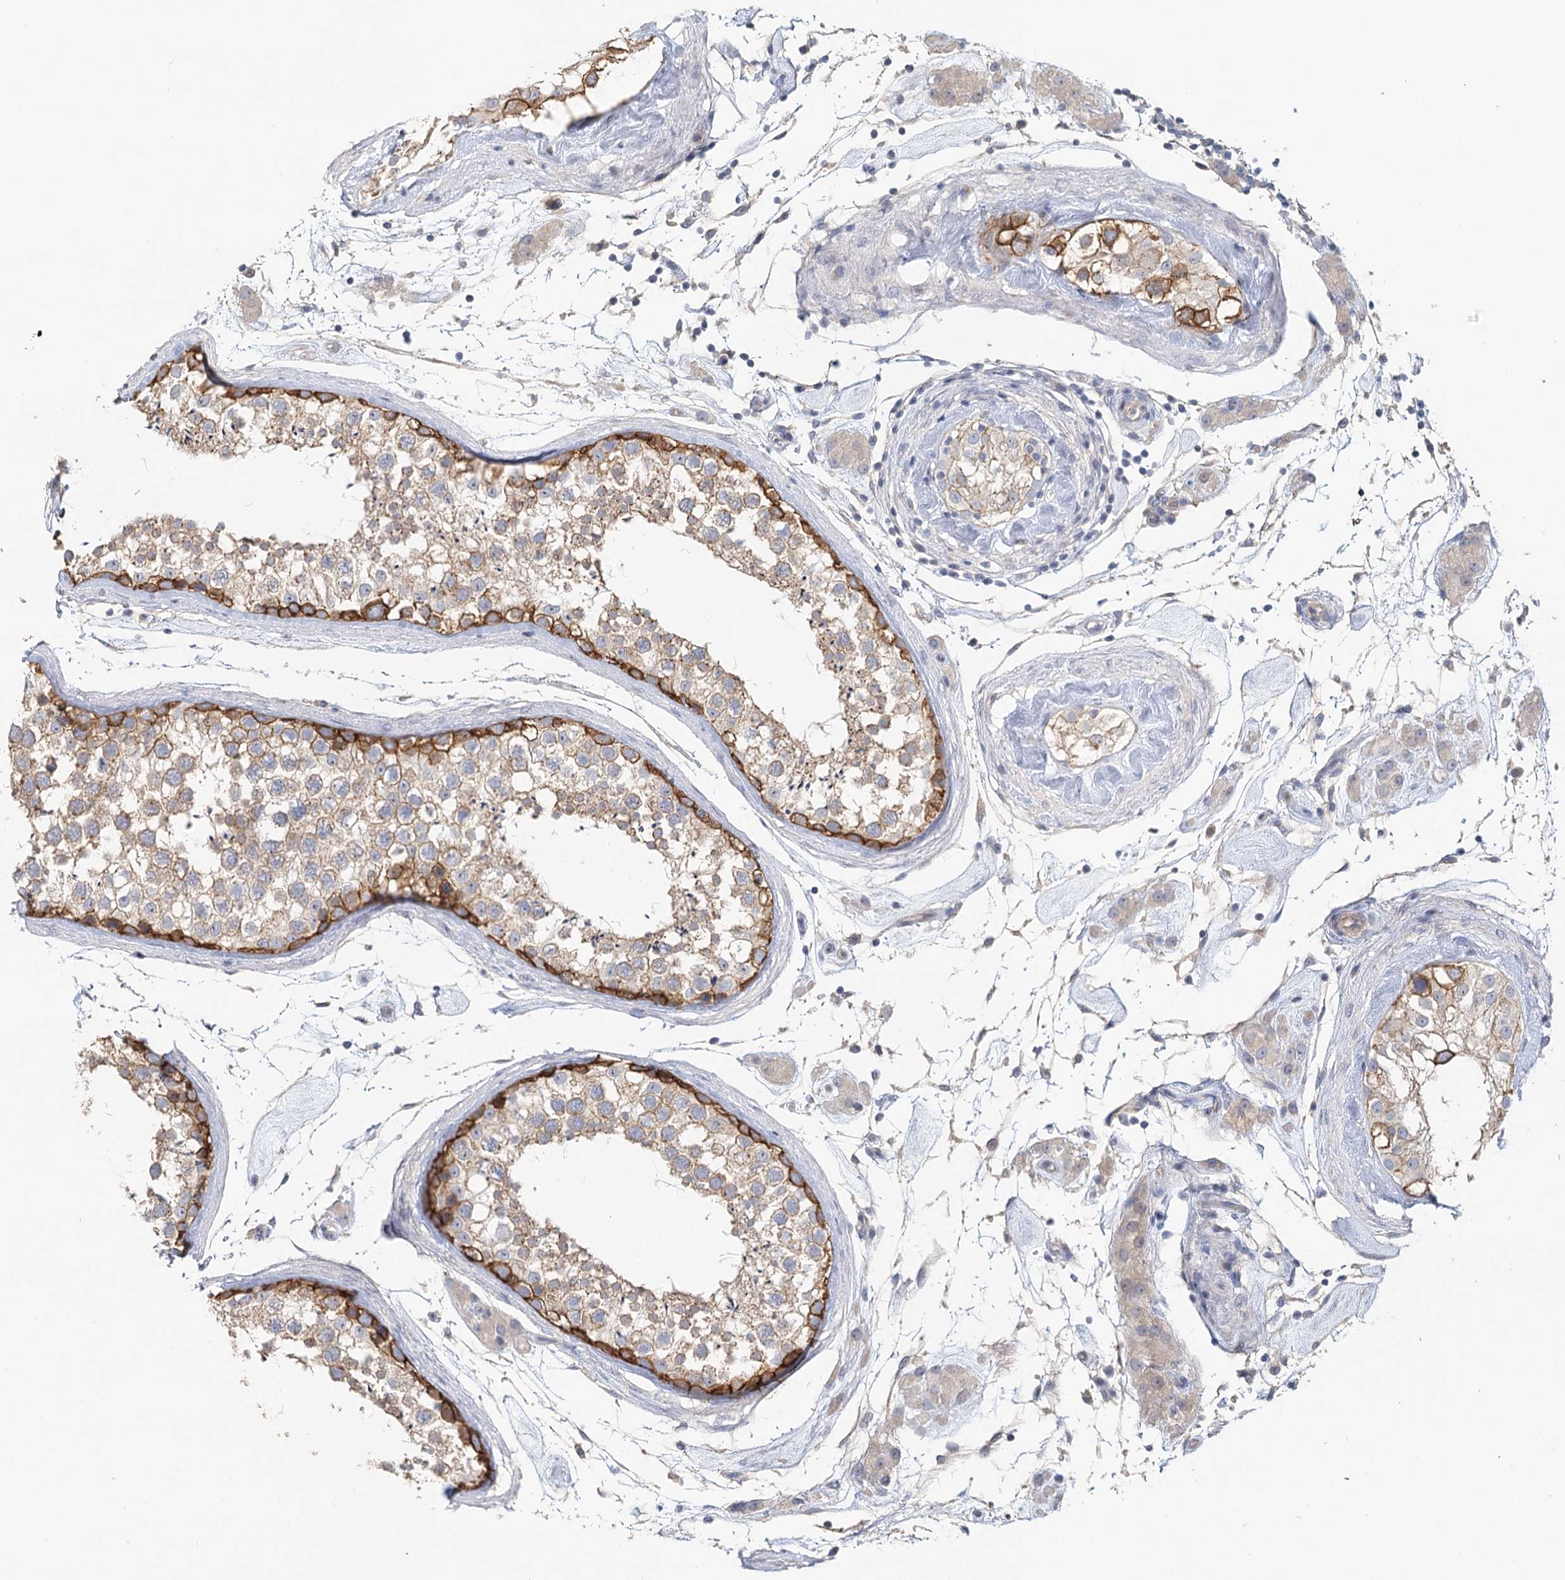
{"staining": {"intensity": "strong", "quantity": "<25%", "location": "cytoplasmic/membranous"}, "tissue": "testis", "cell_type": "Cells in seminiferous ducts", "image_type": "normal", "snomed": [{"axis": "morphology", "description": "Normal tissue, NOS"}, {"axis": "topography", "description": "Testis"}], "caption": "Immunohistochemical staining of benign human testis displays medium levels of strong cytoplasmic/membranous positivity in approximately <25% of cells in seminiferous ducts. The staining was performed using DAB (3,3'-diaminobenzidine), with brown indicating positive protein expression. Nuclei are stained blue with hematoxylin.", "gene": "EPB41L5", "patient": {"sex": "male", "age": 46}}